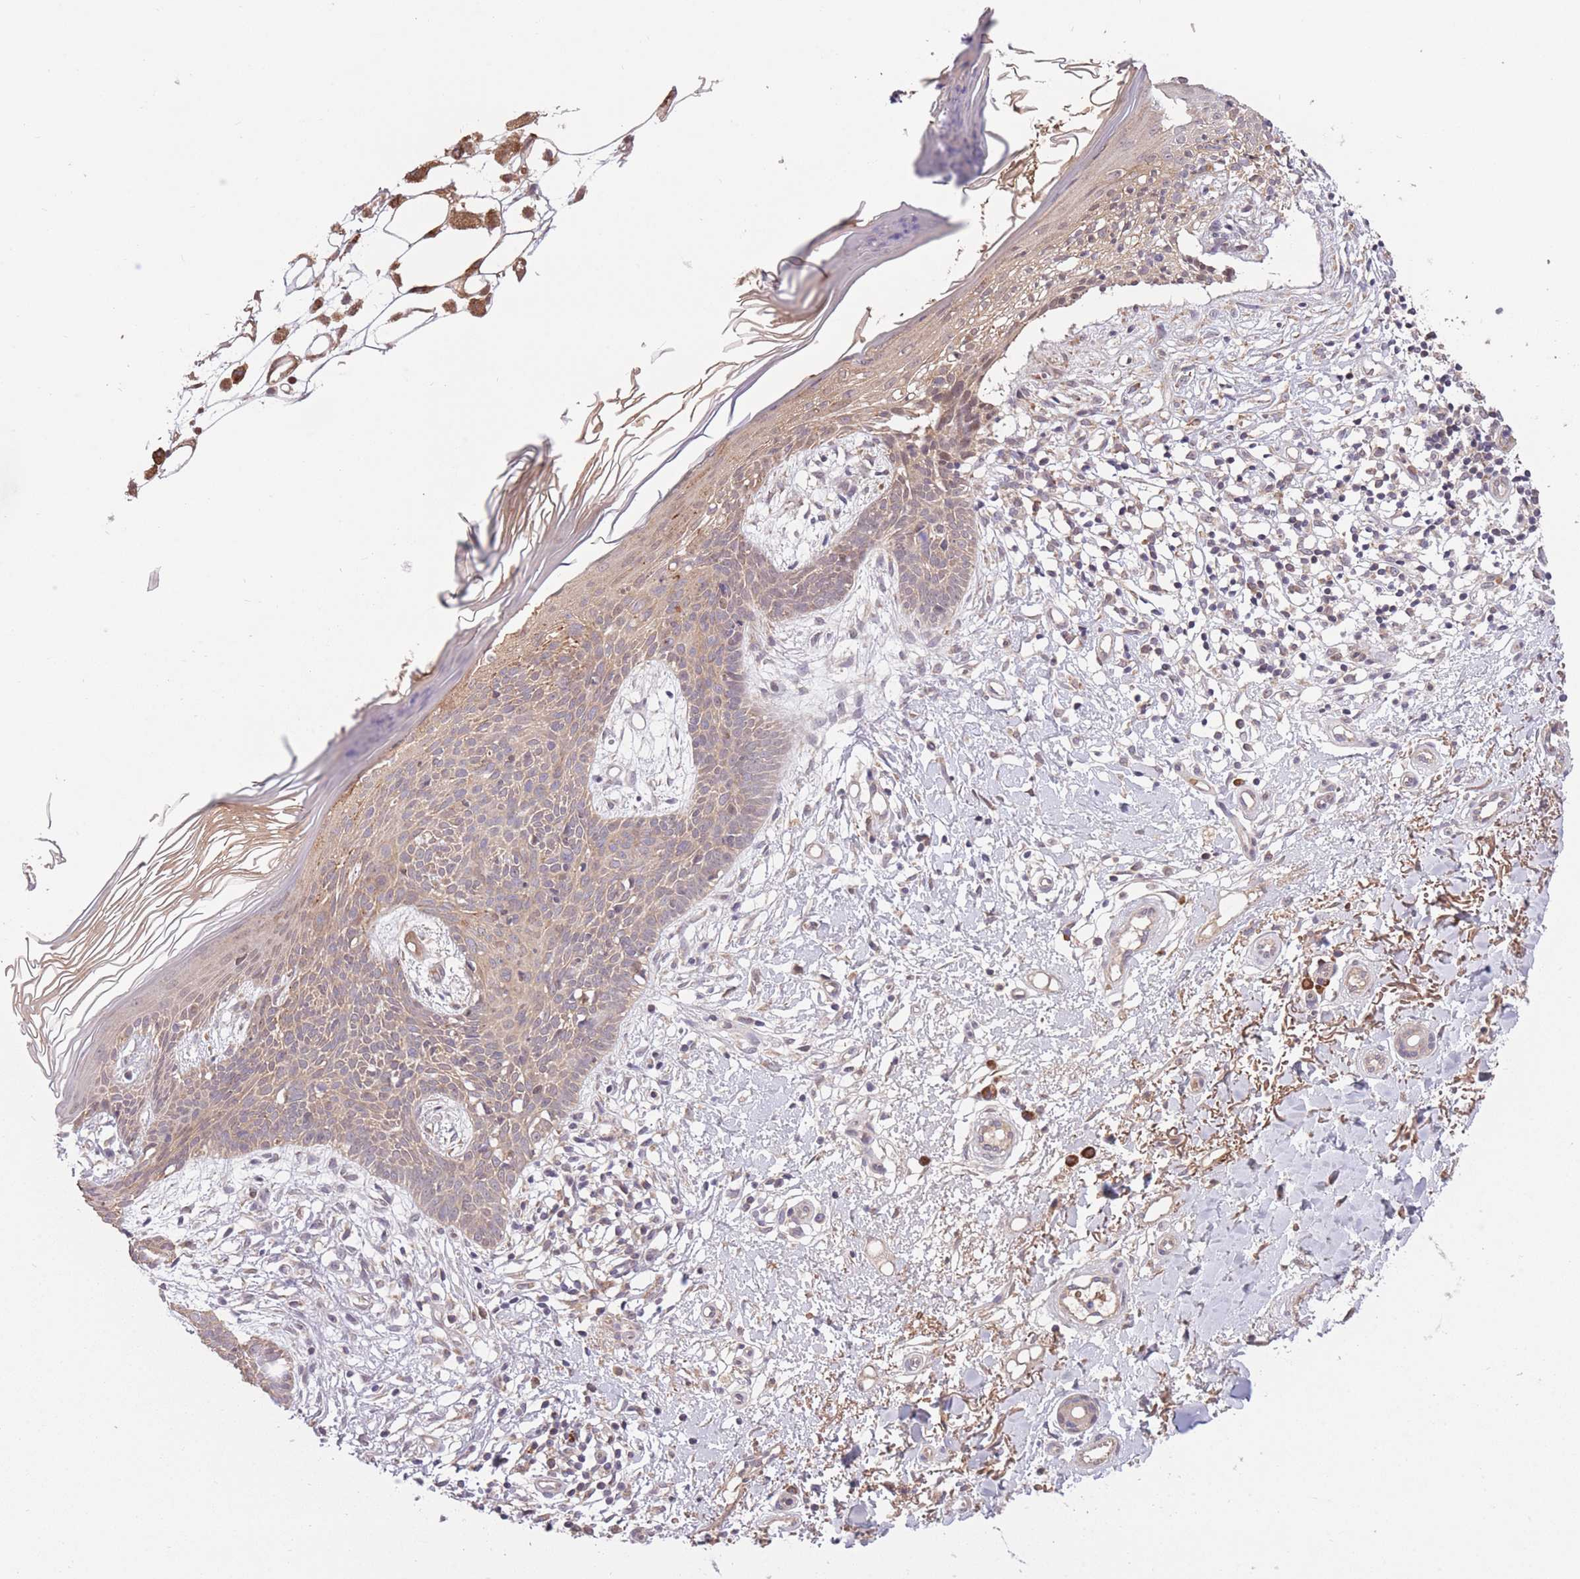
{"staining": {"intensity": "weak", "quantity": "25%-75%", "location": "cytoplasmic/membranous"}, "tissue": "skin cancer", "cell_type": "Tumor cells", "image_type": "cancer", "snomed": [{"axis": "morphology", "description": "Basal cell carcinoma"}, {"axis": "topography", "description": "Skin"}], "caption": "Immunohistochemical staining of human skin cancer shows low levels of weak cytoplasmic/membranous staining in approximately 25%-75% of tumor cells. (brown staining indicates protein expression, while blue staining denotes nuclei).", "gene": "POLR3F", "patient": {"sex": "male", "age": 78}}